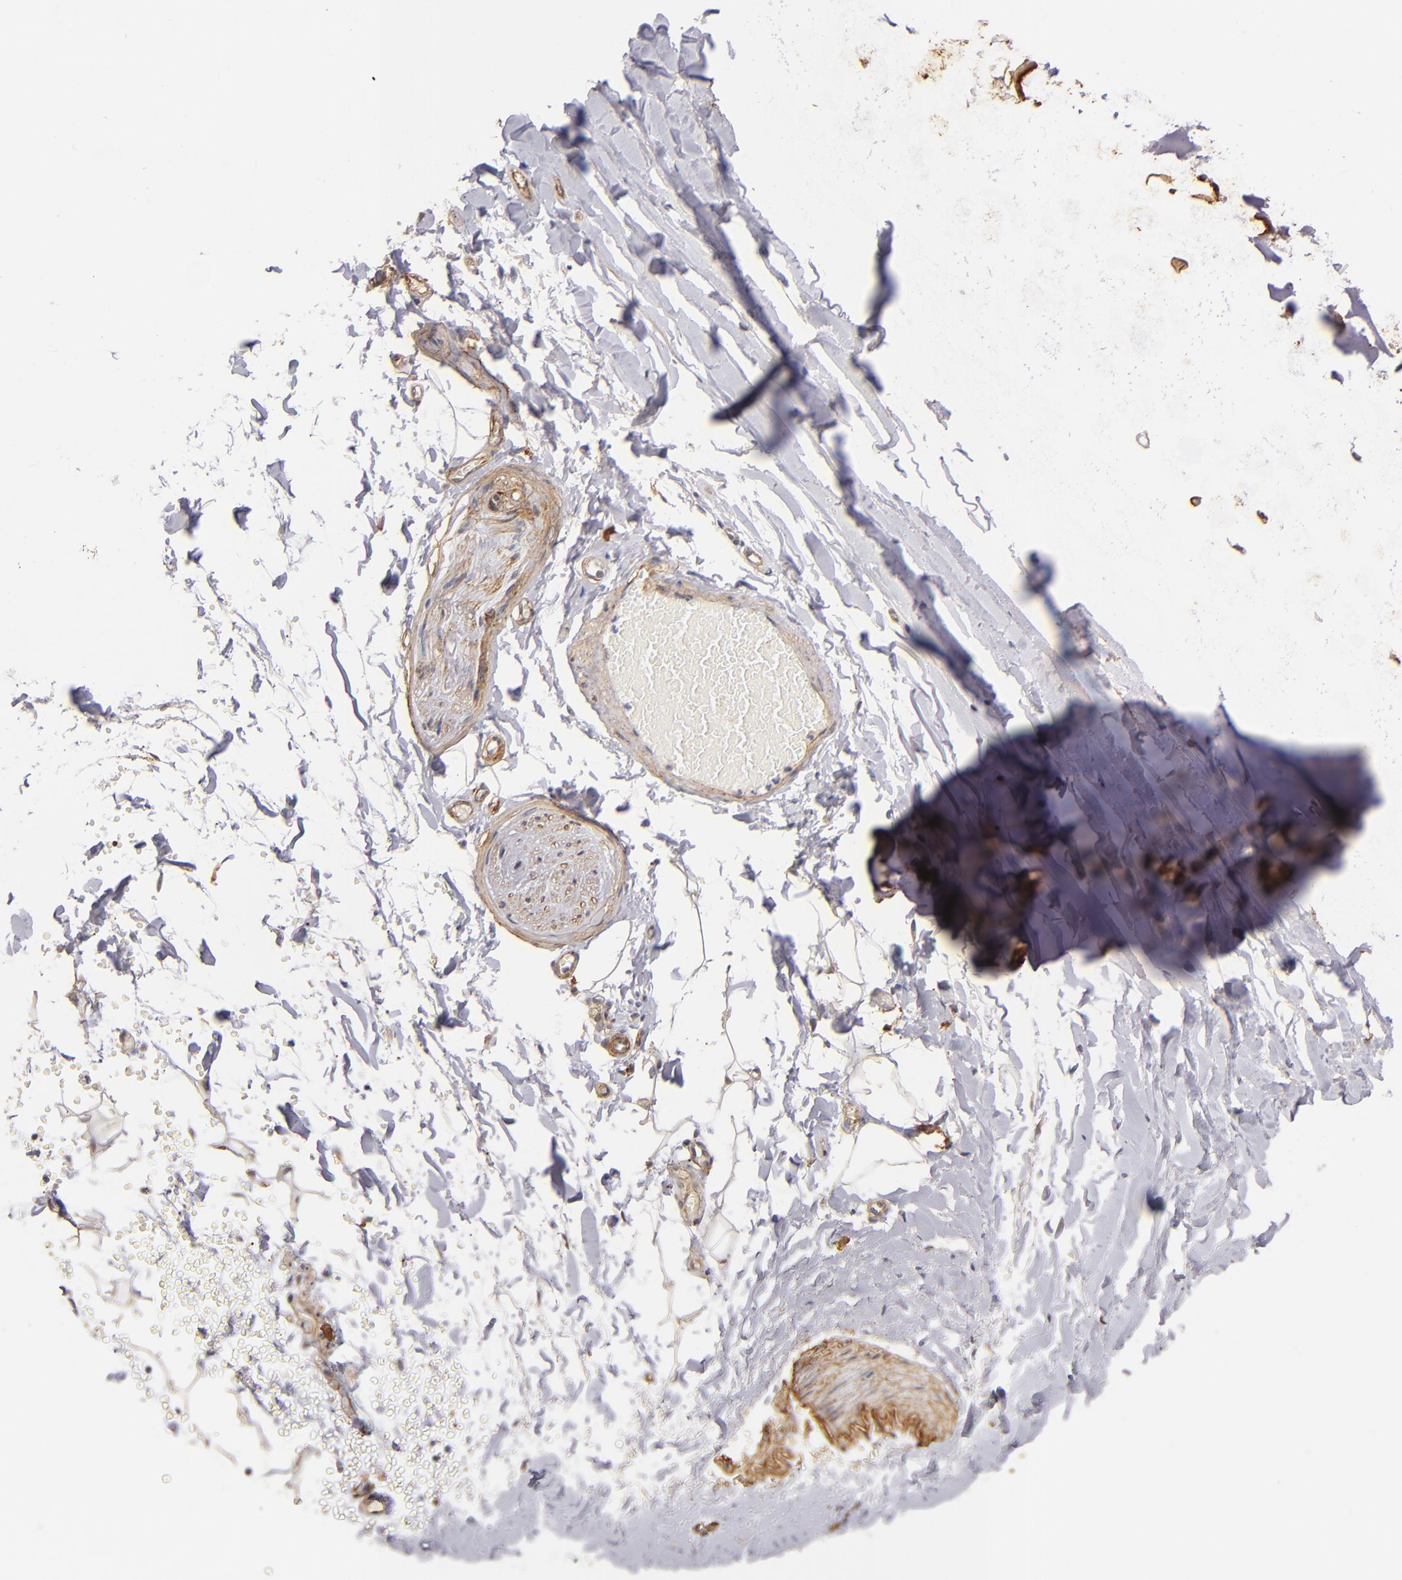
{"staining": {"intensity": "moderate", "quantity": ">75%", "location": "cytoplasmic/membranous"}, "tissue": "adipose tissue", "cell_type": "Adipocytes", "image_type": "normal", "snomed": [{"axis": "morphology", "description": "Normal tissue, NOS"}, {"axis": "topography", "description": "Bronchus"}, {"axis": "topography", "description": "Lung"}], "caption": "Brown immunohistochemical staining in benign human adipose tissue demonstrates moderate cytoplasmic/membranous expression in approximately >75% of adipocytes.", "gene": "LAMC1", "patient": {"sex": "female", "age": 56}}